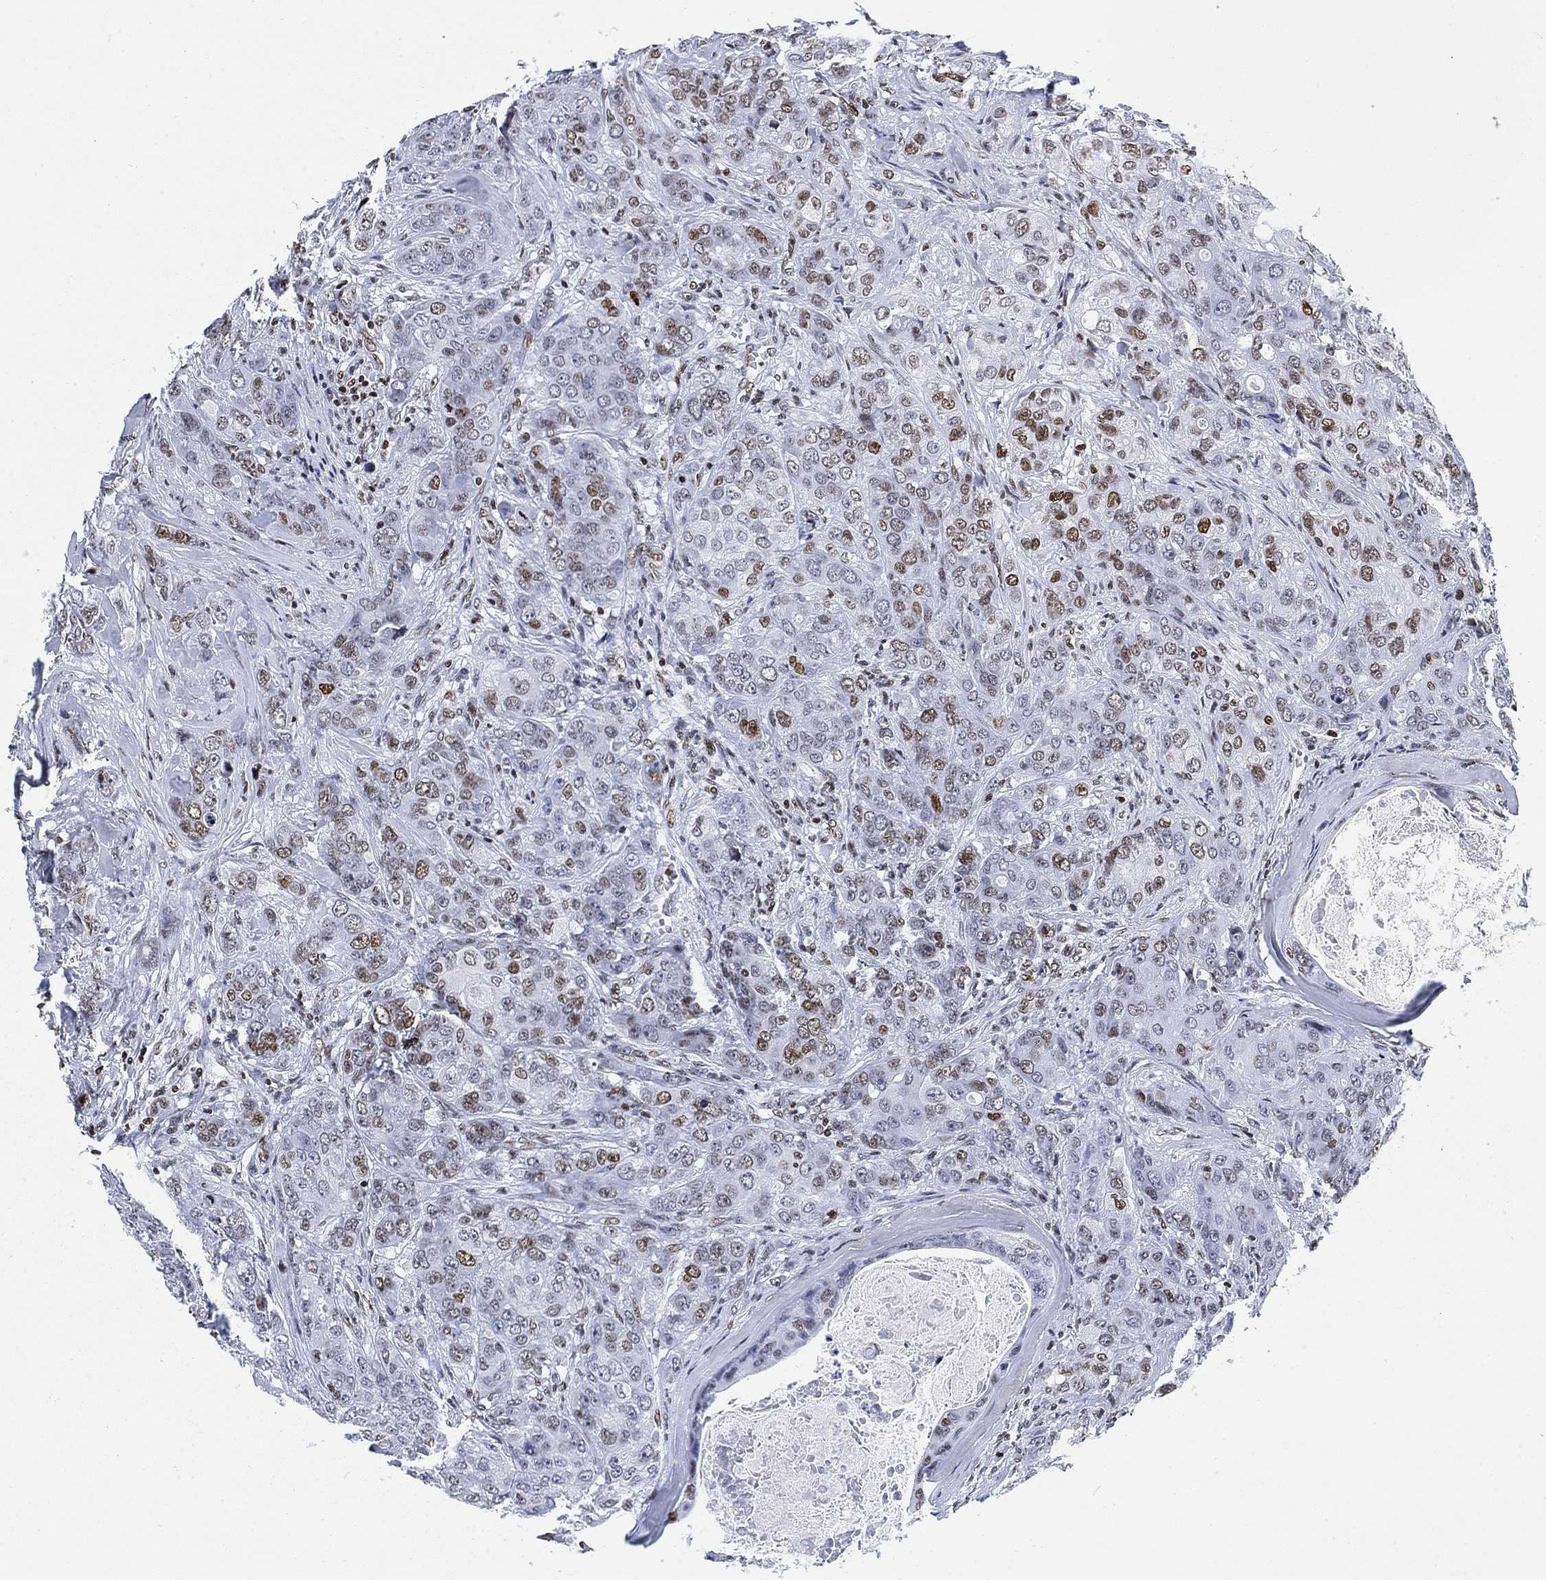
{"staining": {"intensity": "moderate", "quantity": "<25%", "location": "nuclear"}, "tissue": "breast cancer", "cell_type": "Tumor cells", "image_type": "cancer", "snomed": [{"axis": "morphology", "description": "Duct carcinoma"}, {"axis": "topography", "description": "Breast"}], "caption": "Immunohistochemical staining of human intraductal carcinoma (breast) displays low levels of moderate nuclear protein staining in approximately <25% of tumor cells.", "gene": "H1-10", "patient": {"sex": "female", "age": 43}}